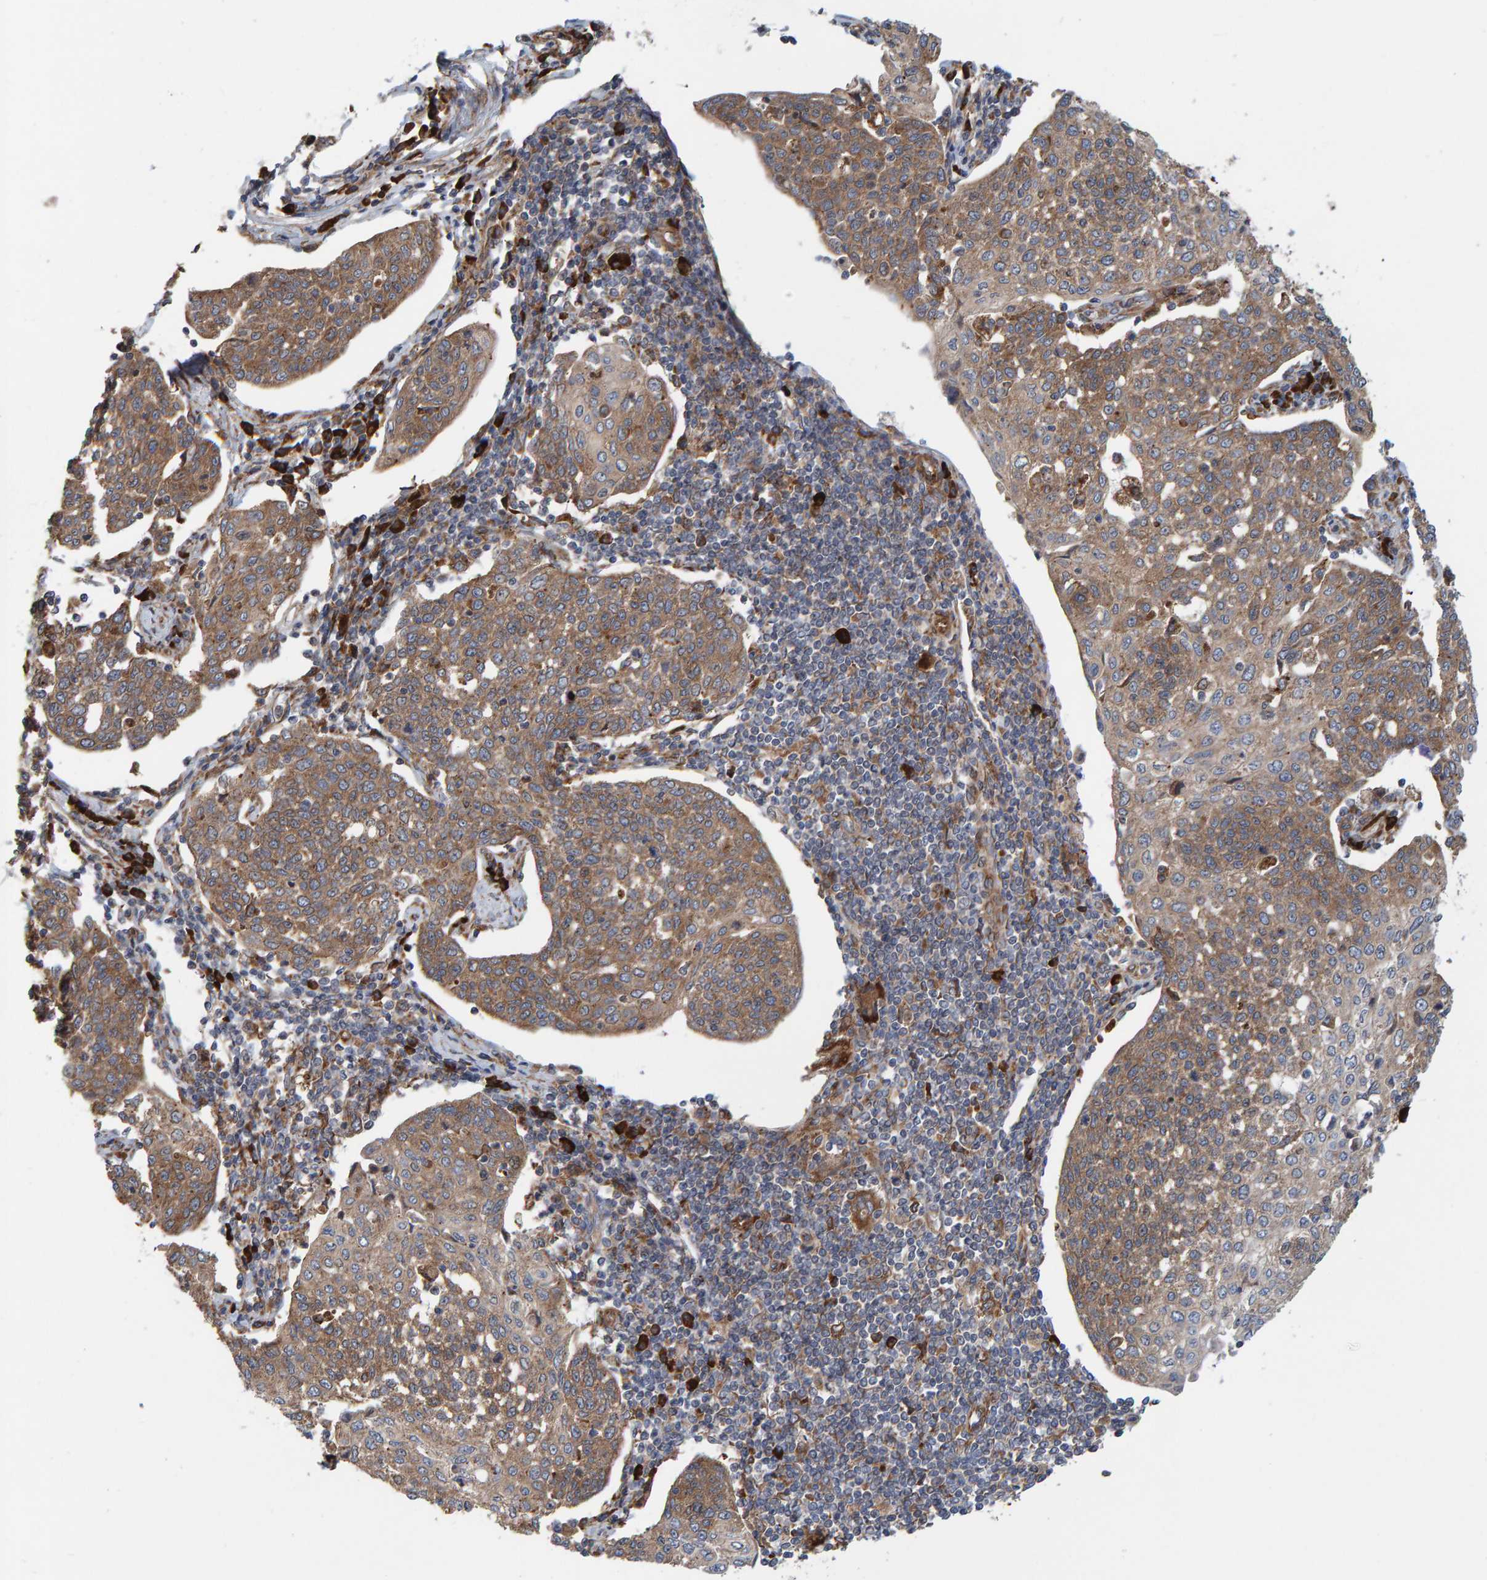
{"staining": {"intensity": "moderate", "quantity": ">75%", "location": "cytoplasmic/membranous"}, "tissue": "cervical cancer", "cell_type": "Tumor cells", "image_type": "cancer", "snomed": [{"axis": "morphology", "description": "Squamous cell carcinoma, NOS"}, {"axis": "topography", "description": "Cervix"}], "caption": "This photomicrograph reveals cervical squamous cell carcinoma stained with immunohistochemistry to label a protein in brown. The cytoplasmic/membranous of tumor cells show moderate positivity for the protein. Nuclei are counter-stained blue.", "gene": "KIAA0753", "patient": {"sex": "female", "age": 34}}